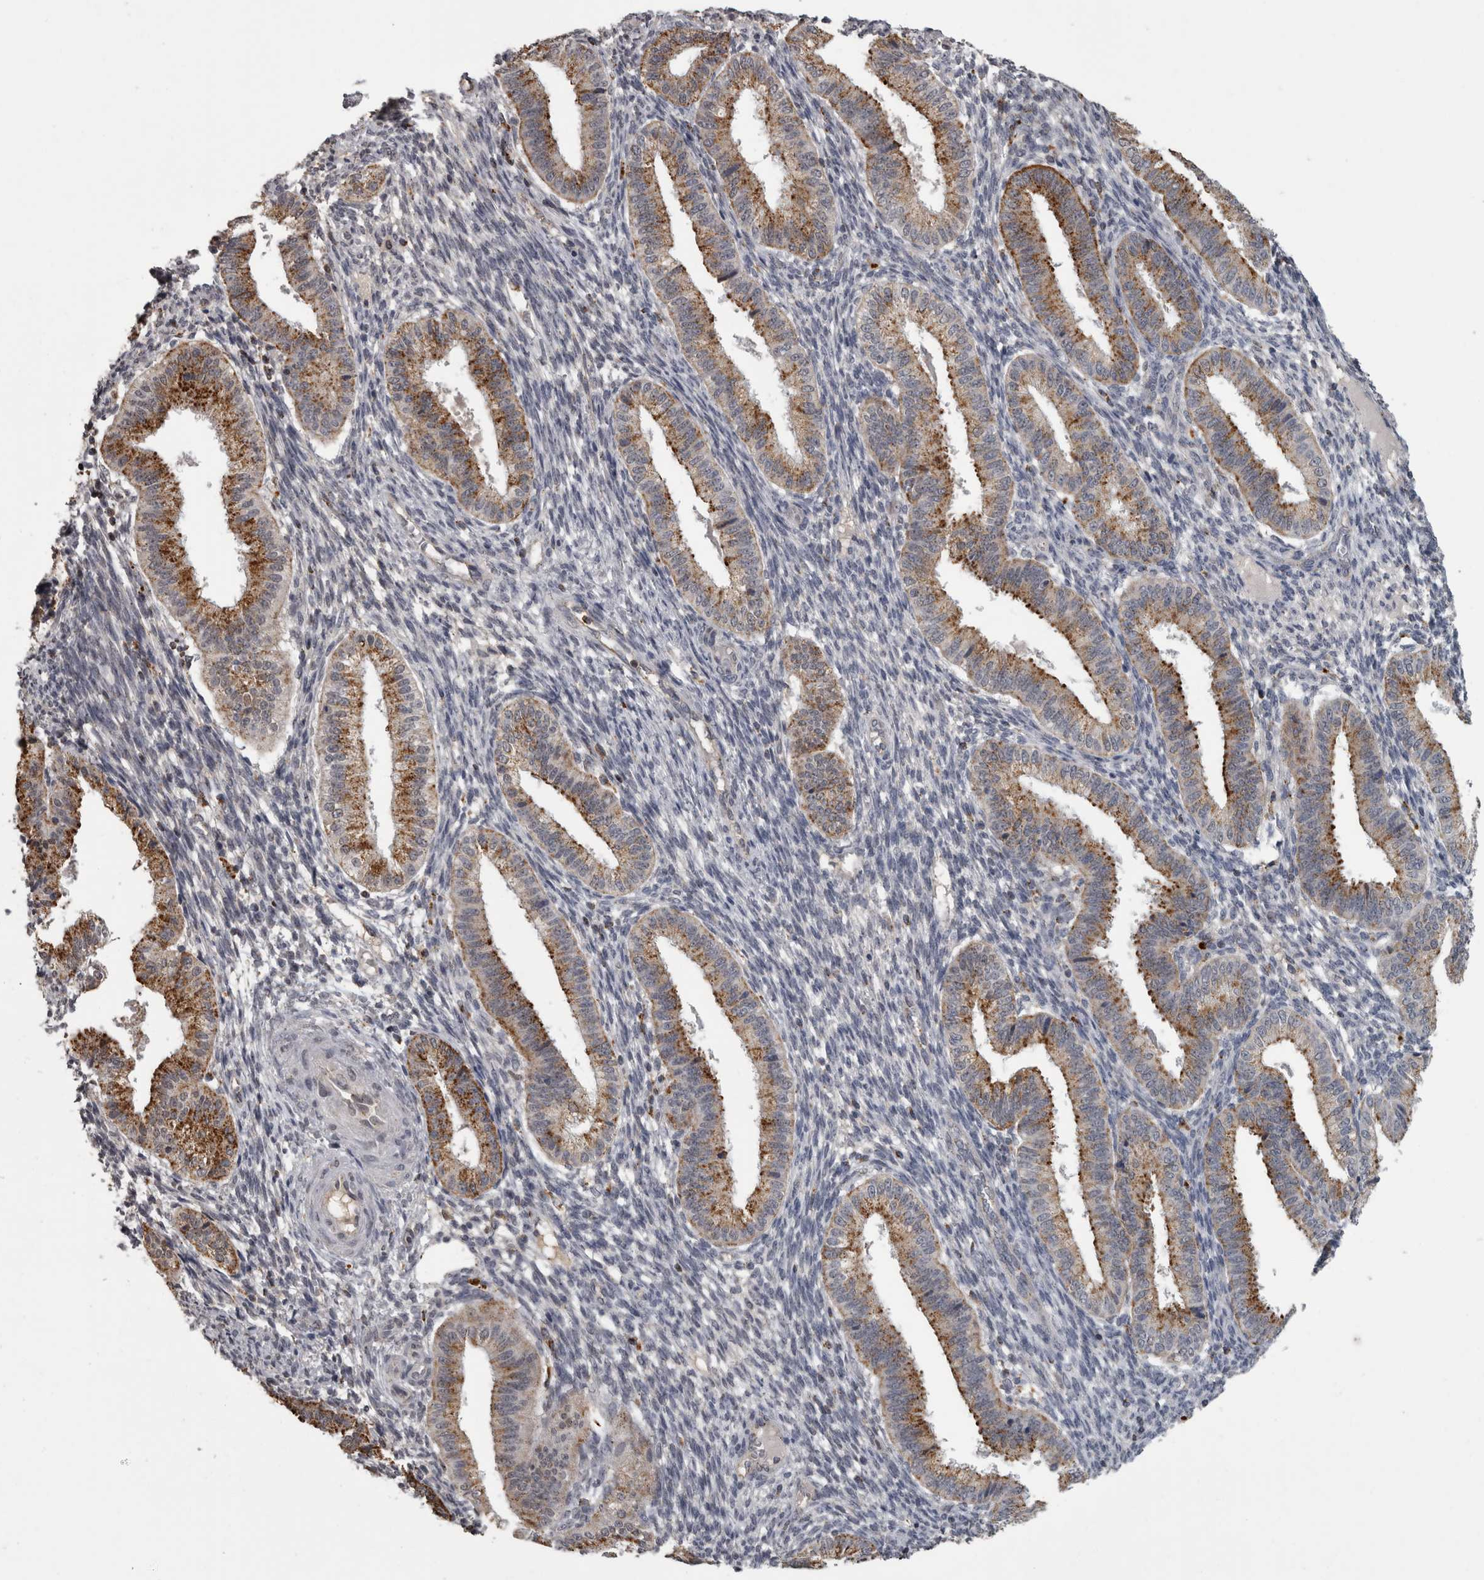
{"staining": {"intensity": "negative", "quantity": "none", "location": "none"}, "tissue": "endometrium", "cell_type": "Cells in endometrial stroma", "image_type": "normal", "snomed": [{"axis": "morphology", "description": "Normal tissue, NOS"}, {"axis": "topography", "description": "Endometrium"}], "caption": "A photomicrograph of endometrium stained for a protein exhibits no brown staining in cells in endometrial stroma.", "gene": "NAAA", "patient": {"sex": "female", "age": 39}}